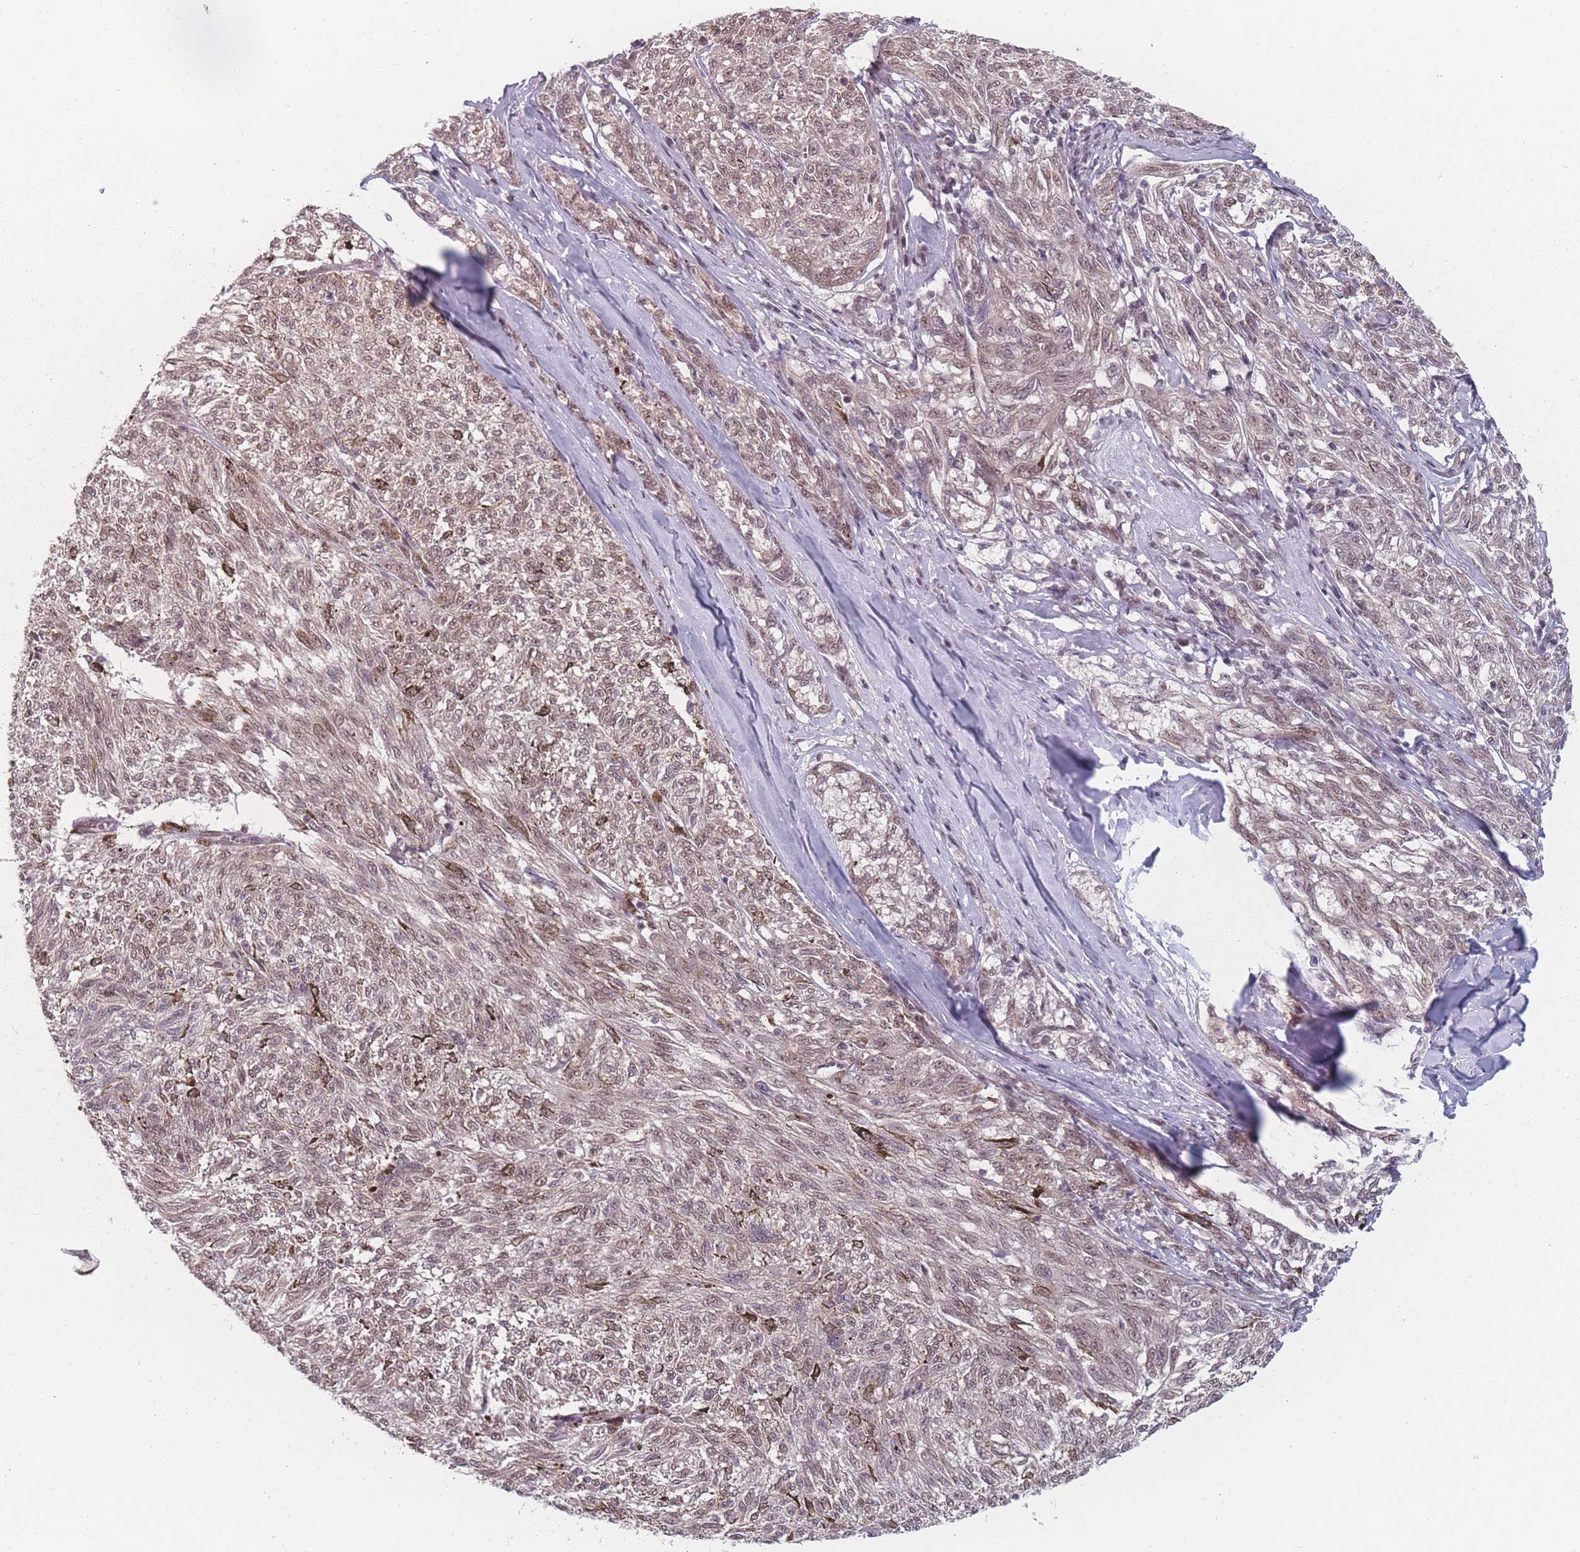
{"staining": {"intensity": "moderate", "quantity": ">75%", "location": "nuclear"}, "tissue": "melanoma", "cell_type": "Tumor cells", "image_type": "cancer", "snomed": [{"axis": "morphology", "description": "Malignant melanoma, NOS"}, {"axis": "topography", "description": "Skin"}], "caption": "The immunohistochemical stain highlights moderate nuclear staining in tumor cells of malignant melanoma tissue.", "gene": "ZC3H14", "patient": {"sex": "female", "age": 72}}